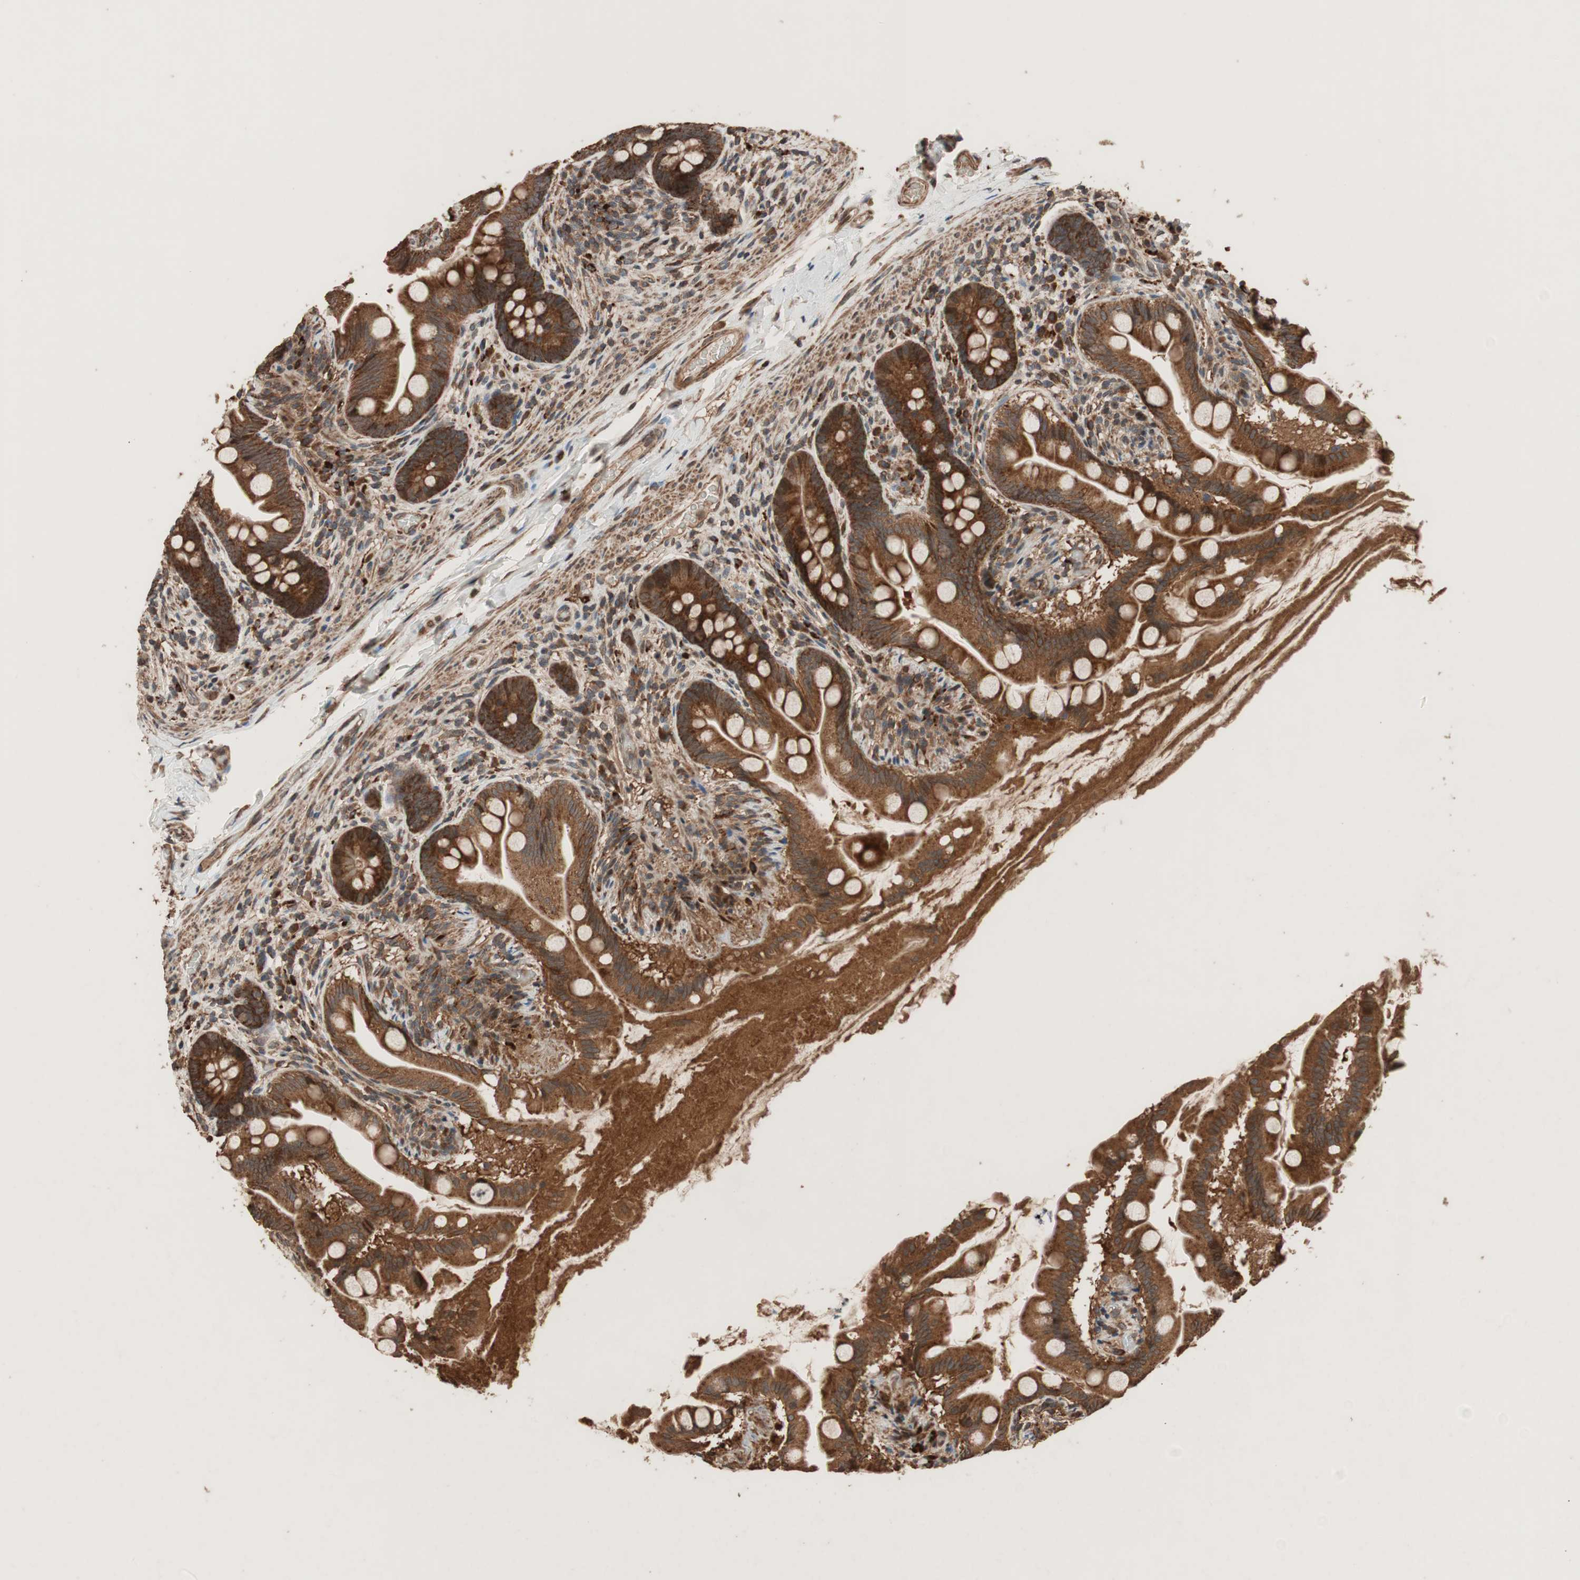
{"staining": {"intensity": "strong", "quantity": ">75%", "location": "cytoplasmic/membranous"}, "tissue": "small intestine", "cell_type": "Glandular cells", "image_type": "normal", "snomed": [{"axis": "morphology", "description": "Normal tissue, NOS"}, {"axis": "topography", "description": "Small intestine"}], "caption": "Small intestine stained with DAB immunohistochemistry reveals high levels of strong cytoplasmic/membranous staining in about >75% of glandular cells.", "gene": "RAB1A", "patient": {"sex": "female", "age": 56}}